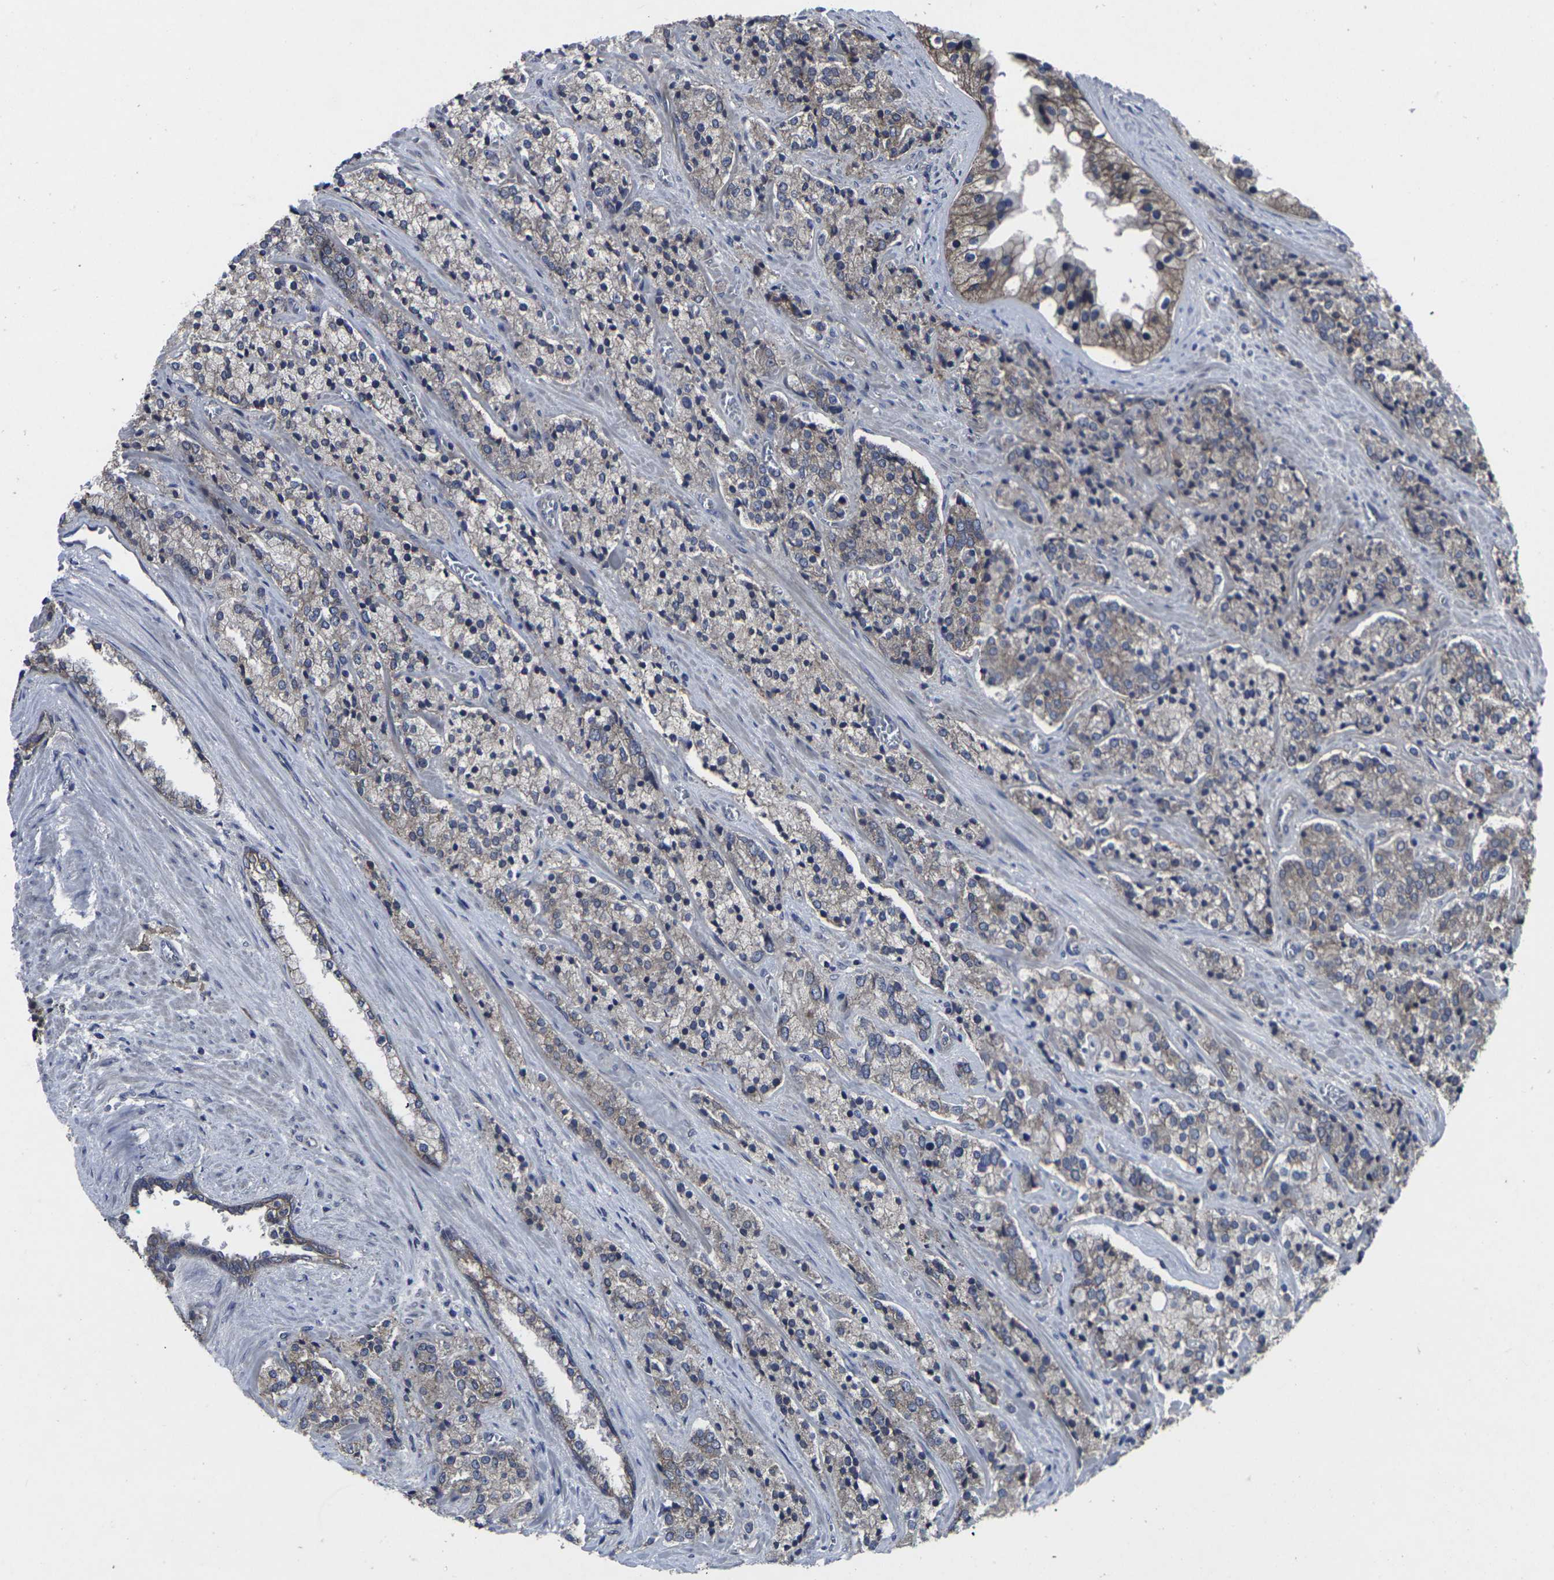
{"staining": {"intensity": "weak", "quantity": ">75%", "location": "cytoplasmic/membranous"}, "tissue": "prostate cancer", "cell_type": "Tumor cells", "image_type": "cancer", "snomed": [{"axis": "morphology", "description": "Adenocarcinoma, High grade"}, {"axis": "topography", "description": "Prostate"}], "caption": "Prostate cancer stained for a protein exhibits weak cytoplasmic/membranous positivity in tumor cells.", "gene": "MAPKAPK2", "patient": {"sex": "male", "age": 71}}